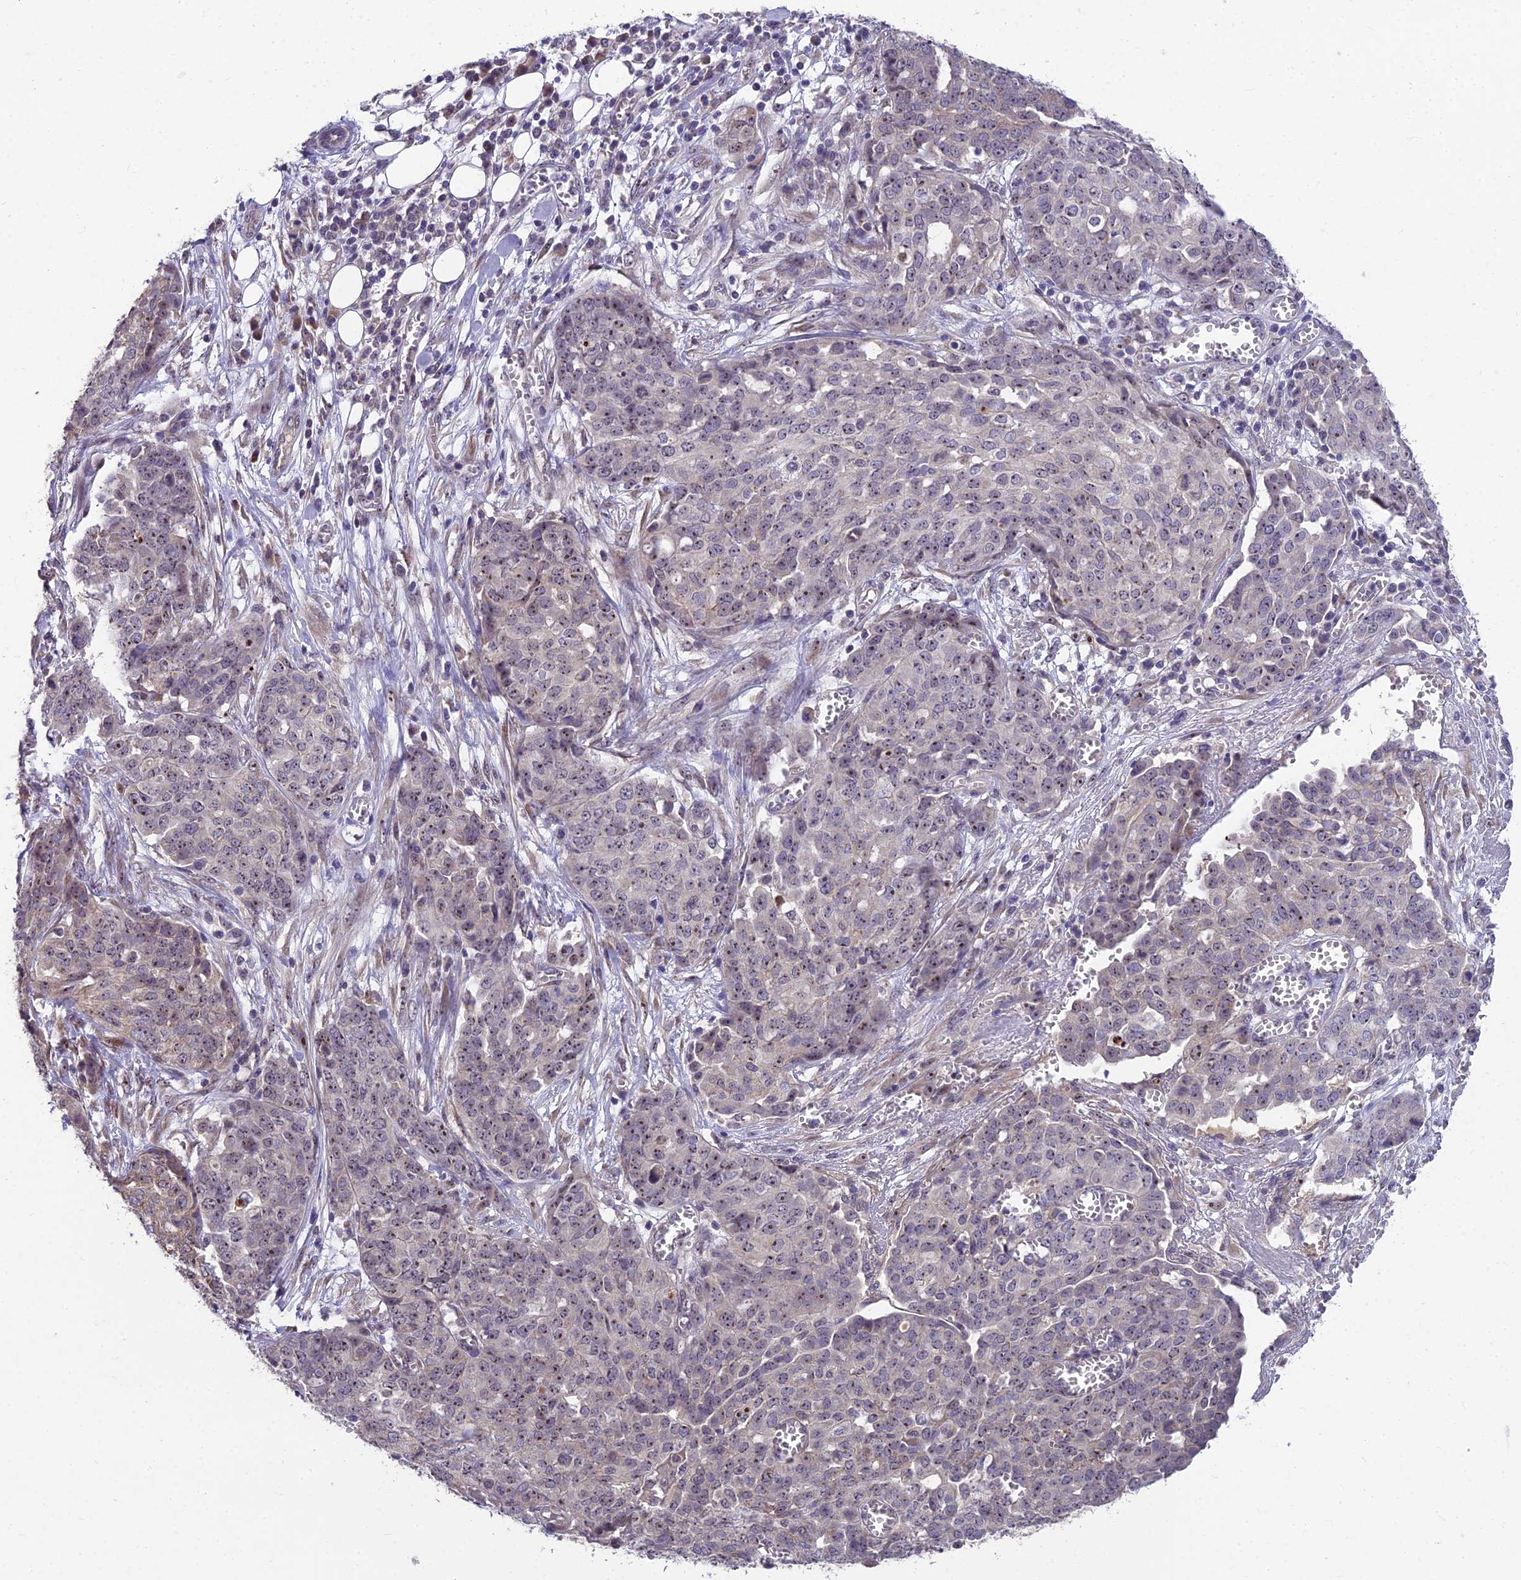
{"staining": {"intensity": "moderate", "quantity": ">75%", "location": "nuclear"}, "tissue": "ovarian cancer", "cell_type": "Tumor cells", "image_type": "cancer", "snomed": [{"axis": "morphology", "description": "Cystadenocarcinoma, serous, NOS"}, {"axis": "topography", "description": "Soft tissue"}, {"axis": "topography", "description": "Ovary"}], "caption": "Ovarian cancer (serous cystadenocarcinoma) stained with a brown dye shows moderate nuclear positive positivity in approximately >75% of tumor cells.", "gene": "ZNF333", "patient": {"sex": "female", "age": 57}}